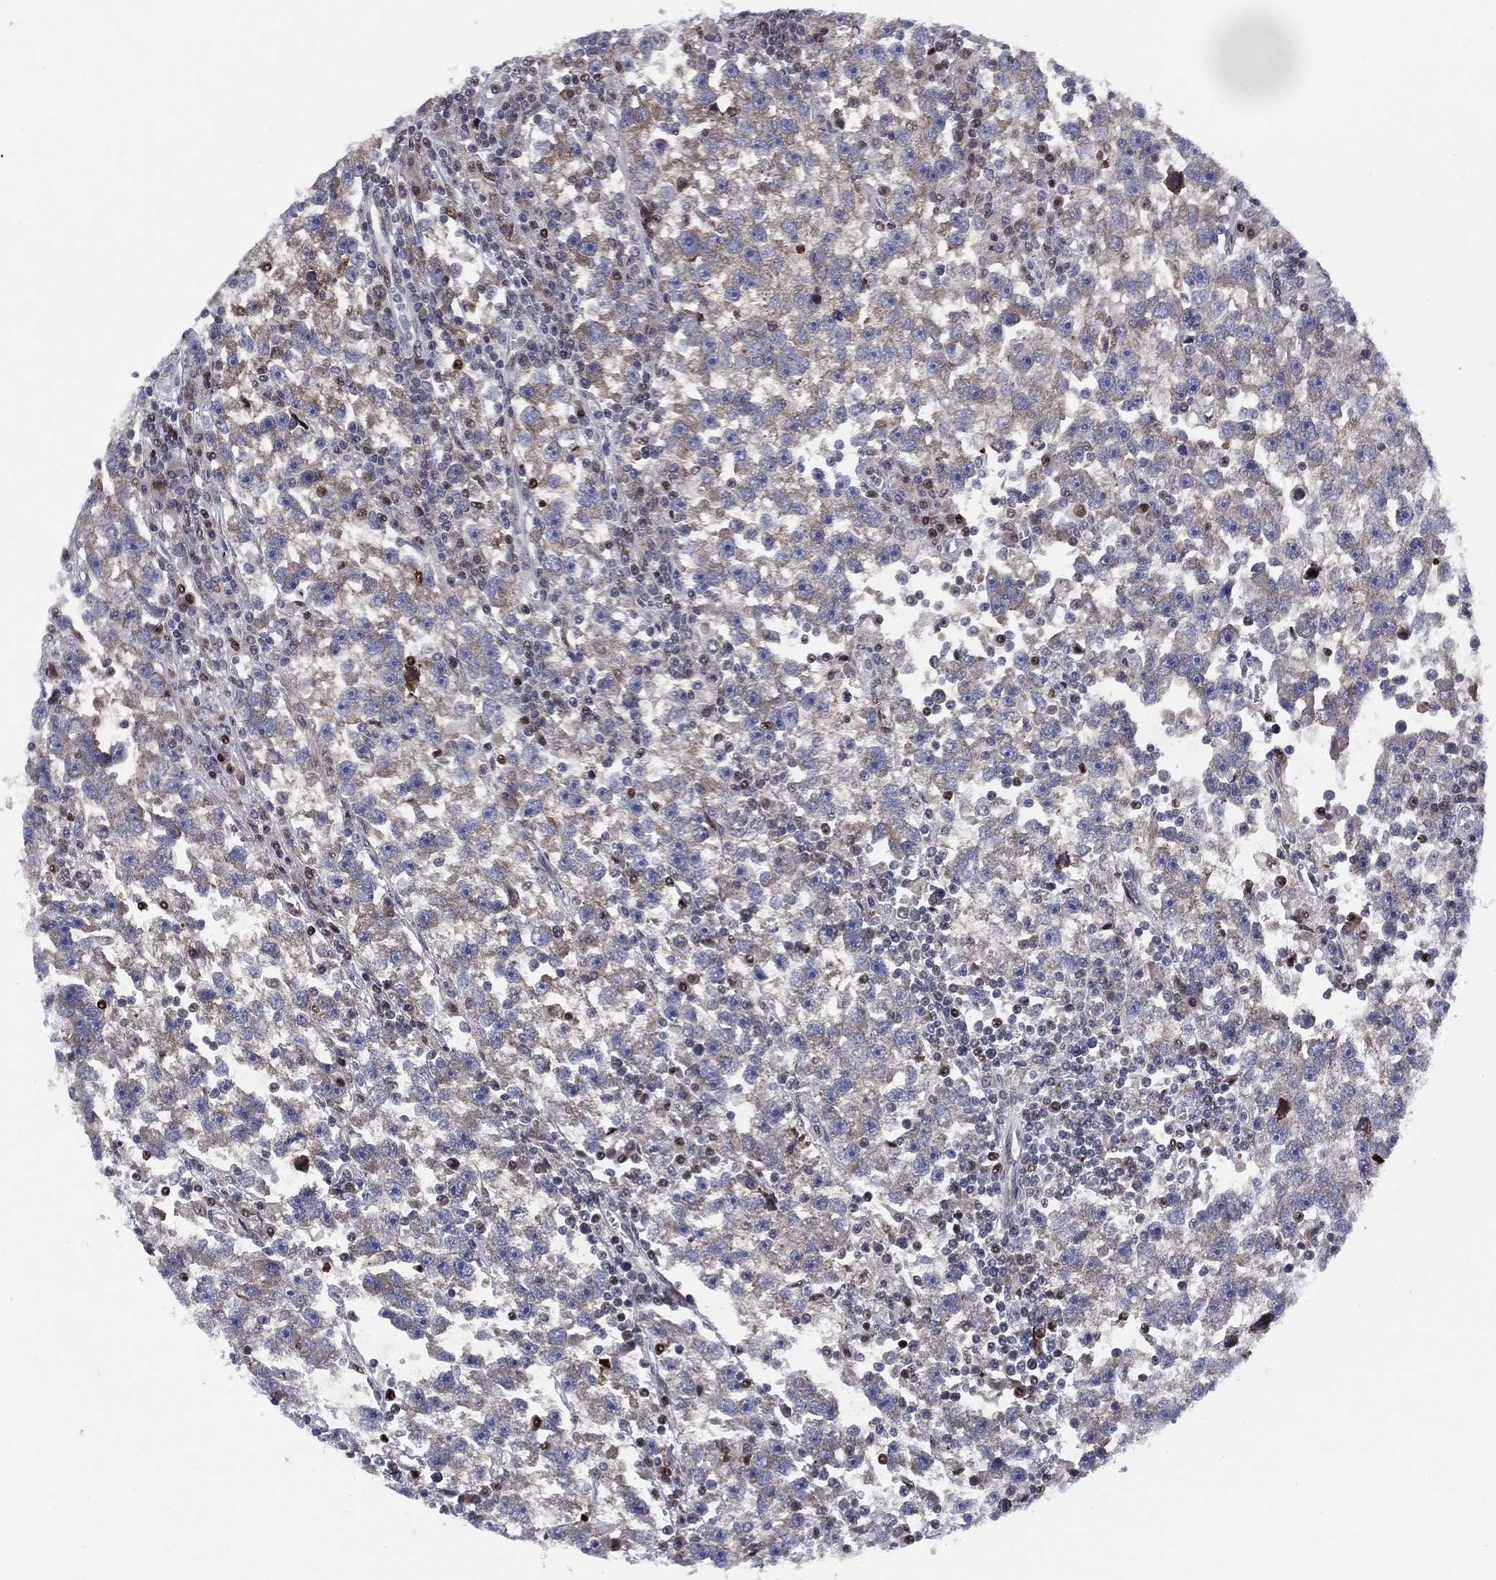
{"staining": {"intensity": "moderate", "quantity": "<25%", "location": "cytoplasmic/membranous"}, "tissue": "testis cancer", "cell_type": "Tumor cells", "image_type": "cancer", "snomed": [{"axis": "morphology", "description": "Seminoma, NOS"}, {"axis": "topography", "description": "Testis"}], "caption": "Testis cancer was stained to show a protein in brown. There is low levels of moderate cytoplasmic/membranous expression in about <25% of tumor cells. Ihc stains the protein in brown and the nuclei are stained blue.", "gene": "SLC4A4", "patient": {"sex": "male", "age": 47}}